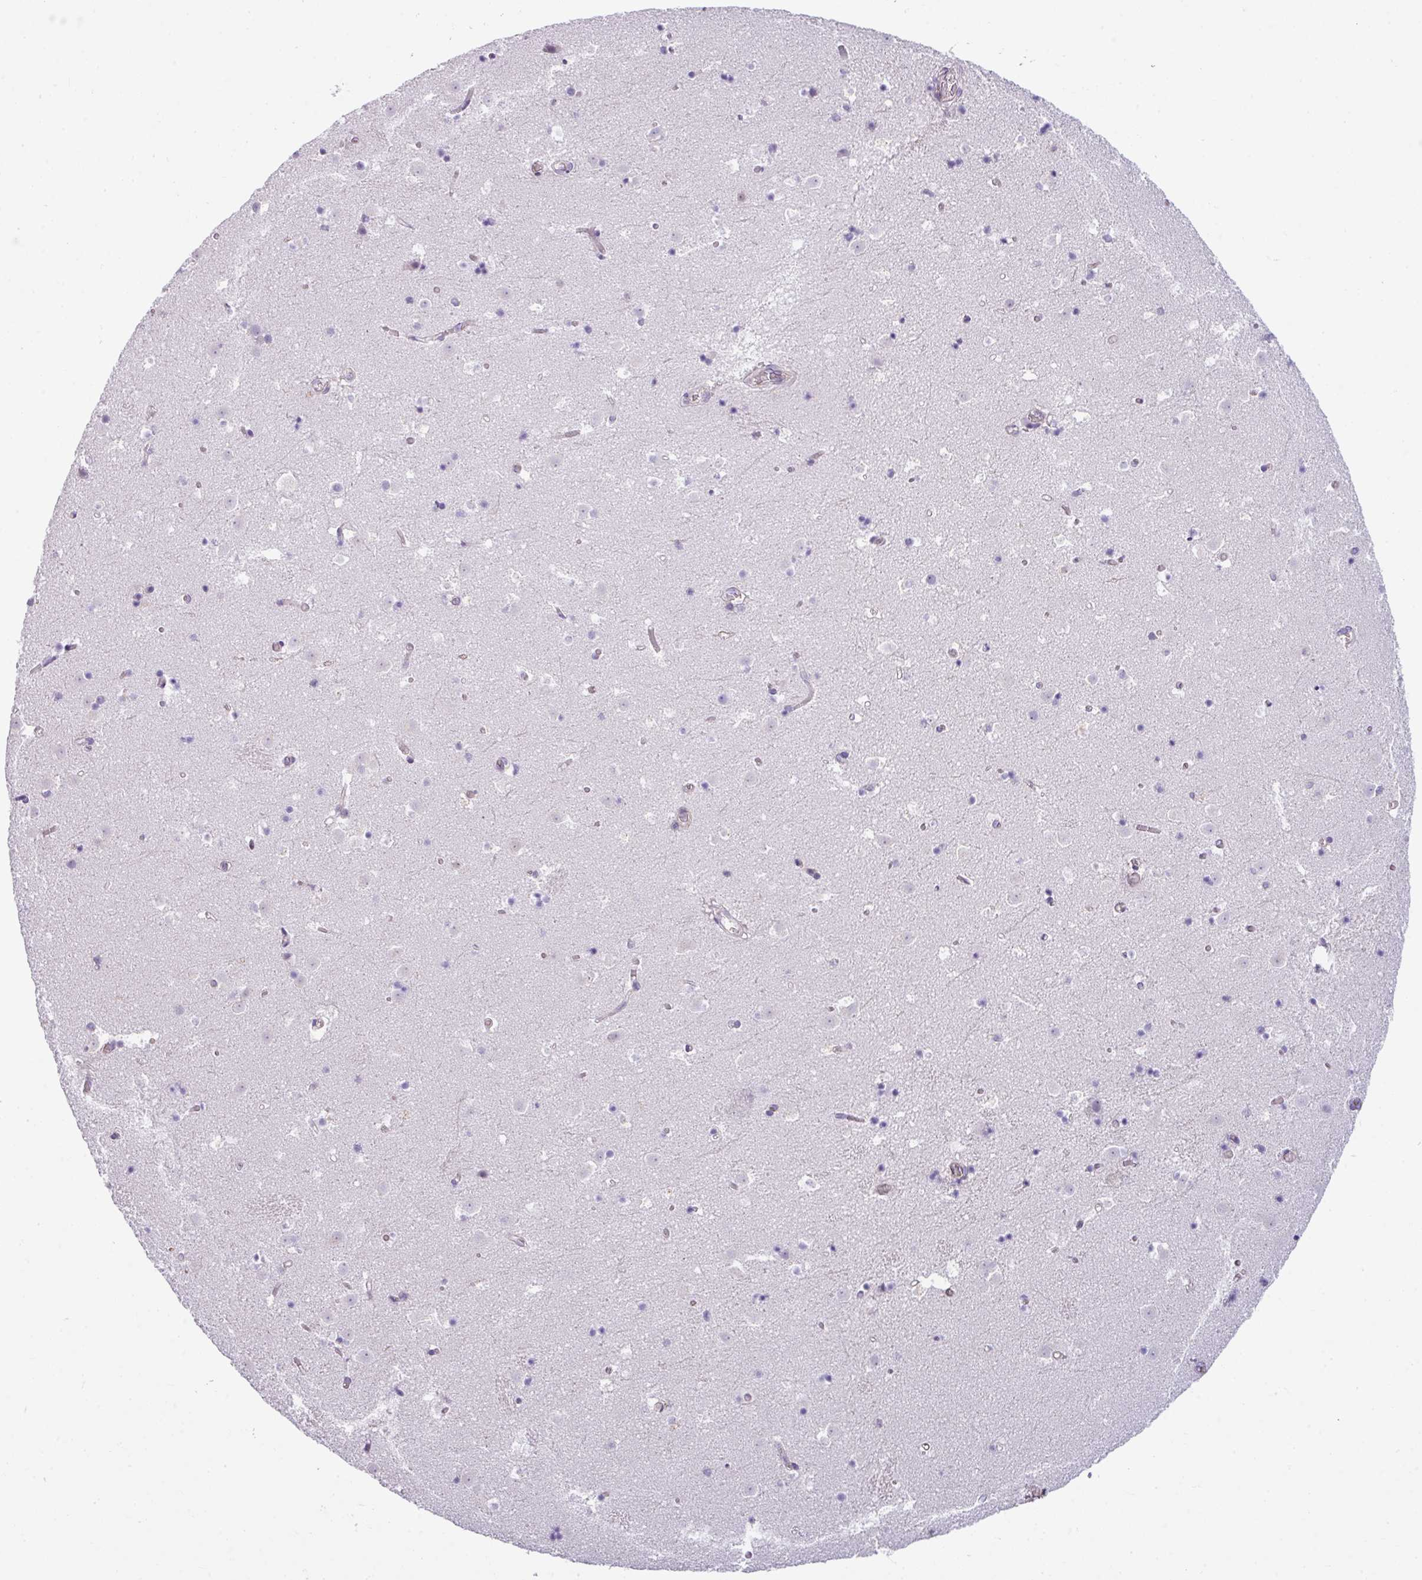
{"staining": {"intensity": "negative", "quantity": "none", "location": "none"}, "tissue": "caudate", "cell_type": "Glial cells", "image_type": "normal", "snomed": [{"axis": "morphology", "description": "Normal tissue, NOS"}, {"axis": "topography", "description": "Lateral ventricle wall"}], "caption": "High magnification brightfield microscopy of benign caudate stained with DAB (brown) and counterstained with hematoxylin (blue): glial cells show no significant staining. (DAB (3,3'-diaminobenzidine) immunohistochemistry (IHC) with hematoxylin counter stain).", "gene": "STAT5A", "patient": {"sex": "male", "age": 25}}